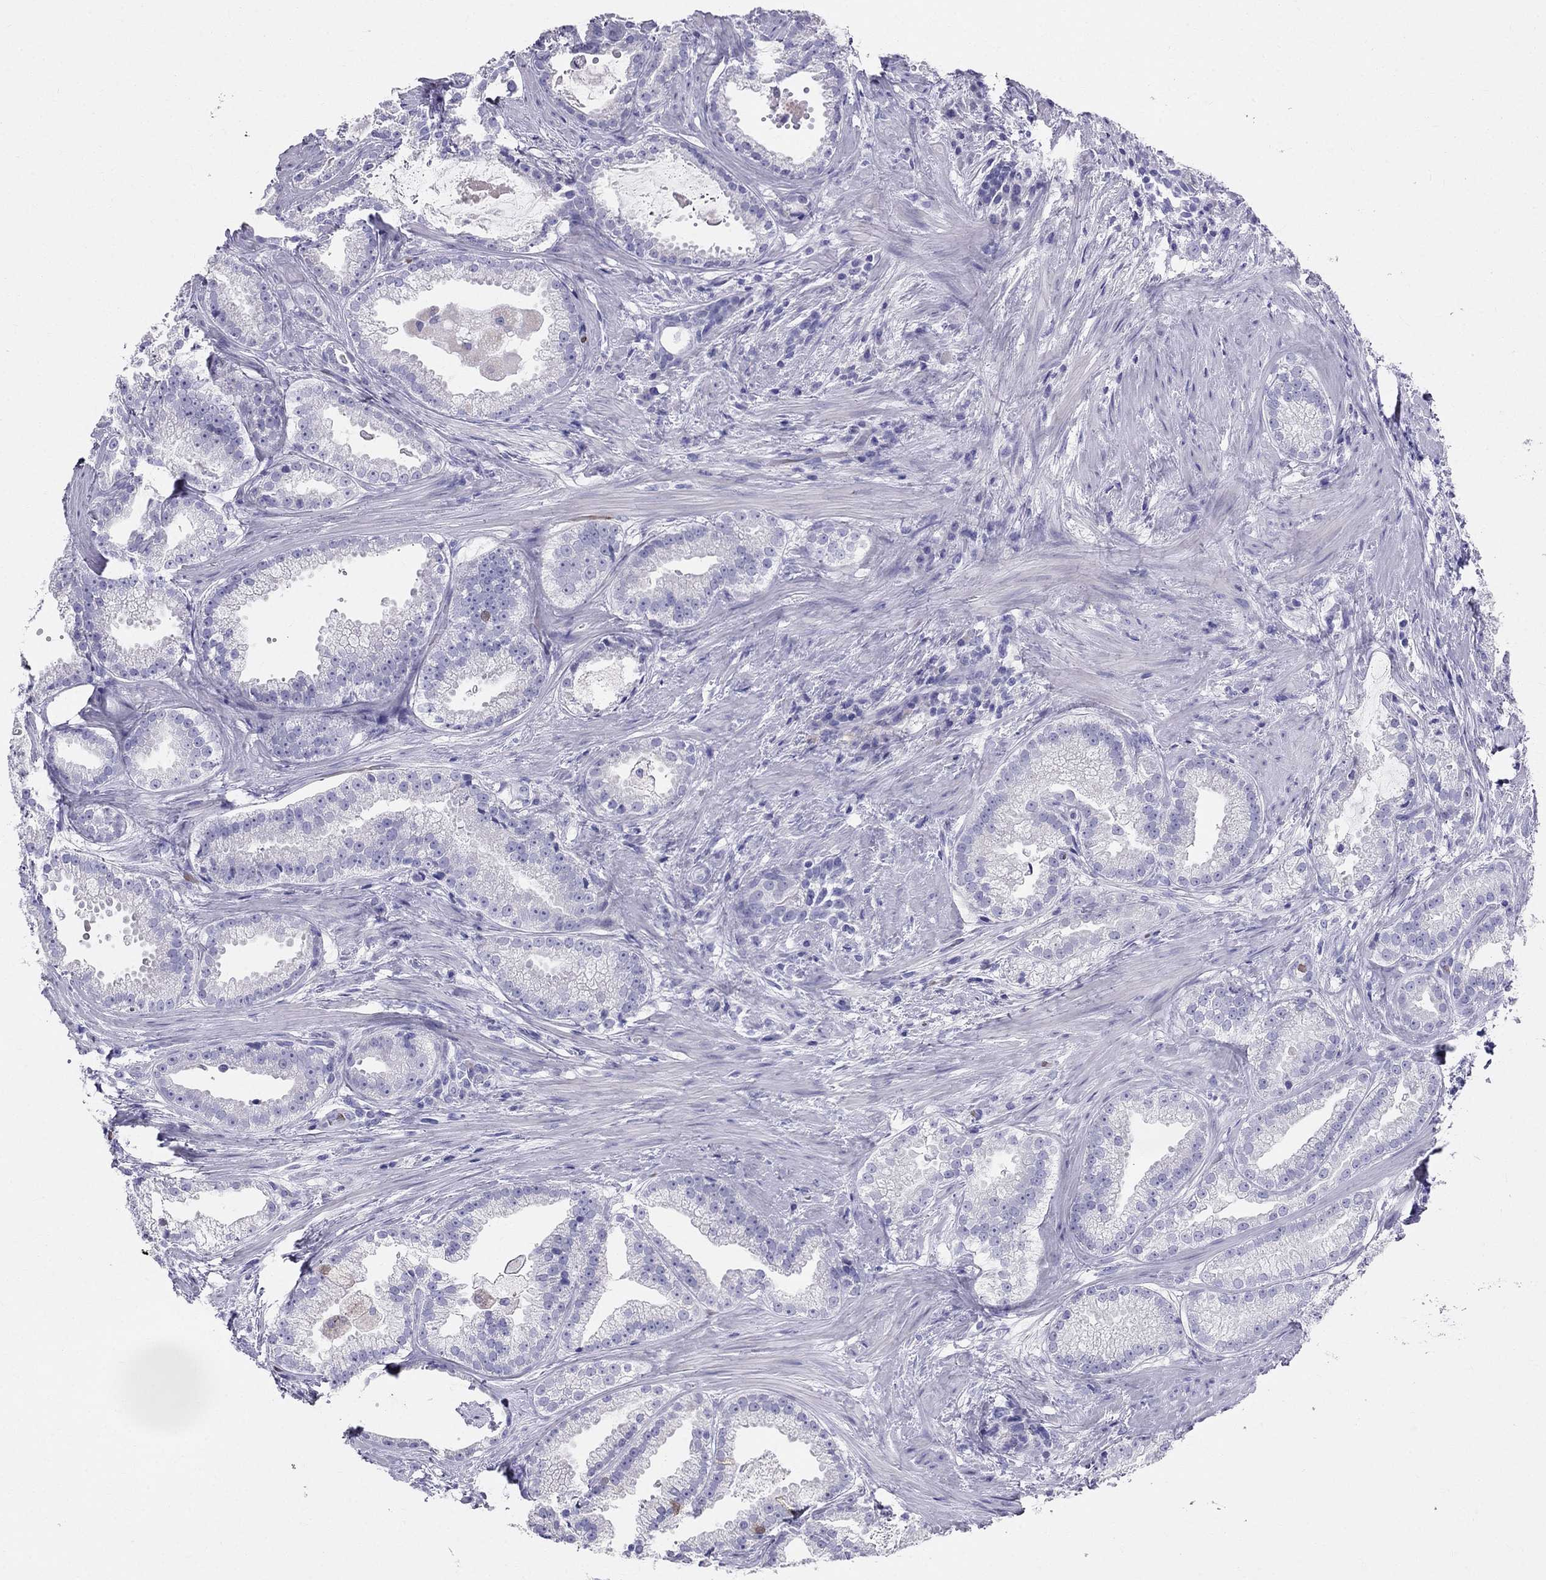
{"staining": {"intensity": "negative", "quantity": "none", "location": "none"}, "tissue": "prostate cancer", "cell_type": "Tumor cells", "image_type": "cancer", "snomed": [{"axis": "morphology", "description": "Adenocarcinoma, NOS"}, {"axis": "morphology", "description": "Adenocarcinoma, High grade"}, {"axis": "topography", "description": "Prostate"}], "caption": "IHC histopathology image of human prostate cancer stained for a protein (brown), which shows no staining in tumor cells.", "gene": "DNAAF6", "patient": {"sex": "male", "age": 64}}